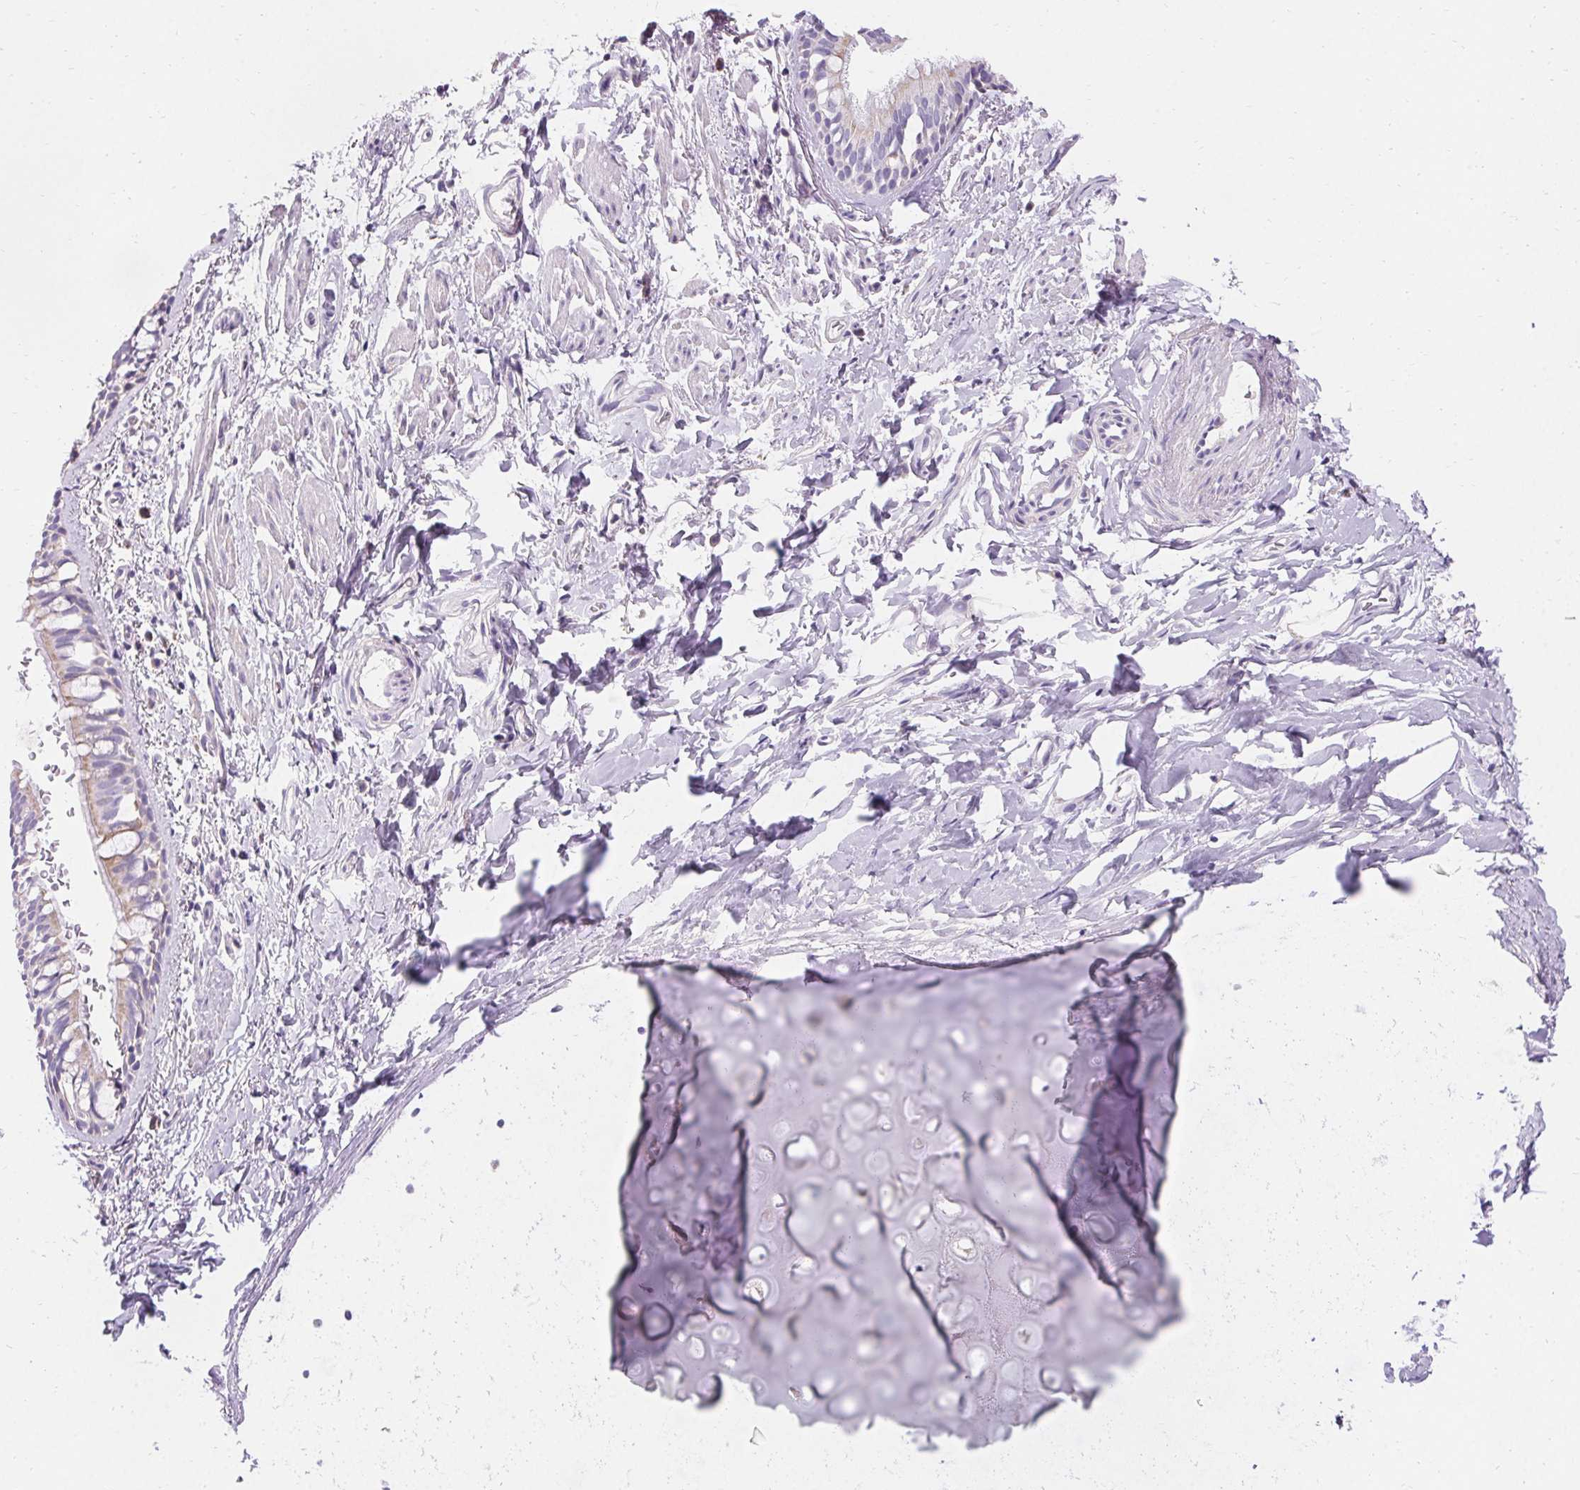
{"staining": {"intensity": "weak", "quantity": "25%-75%", "location": "cytoplasmic/membranous"}, "tissue": "bronchus", "cell_type": "Respiratory epithelial cells", "image_type": "normal", "snomed": [{"axis": "morphology", "description": "Normal tissue, NOS"}, {"axis": "topography", "description": "Lymph node"}, {"axis": "topography", "description": "Cartilage tissue"}, {"axis": "topography", "description": "Bronchus"}], "caption": "Protein staining of benign bronchus reveals weak cytoplasmic/membranous staining in approximately 25%-75% of respiratory epithelial cells.", "gene": "ASGR2", "patient": {"sex": "female", "age": 70}}